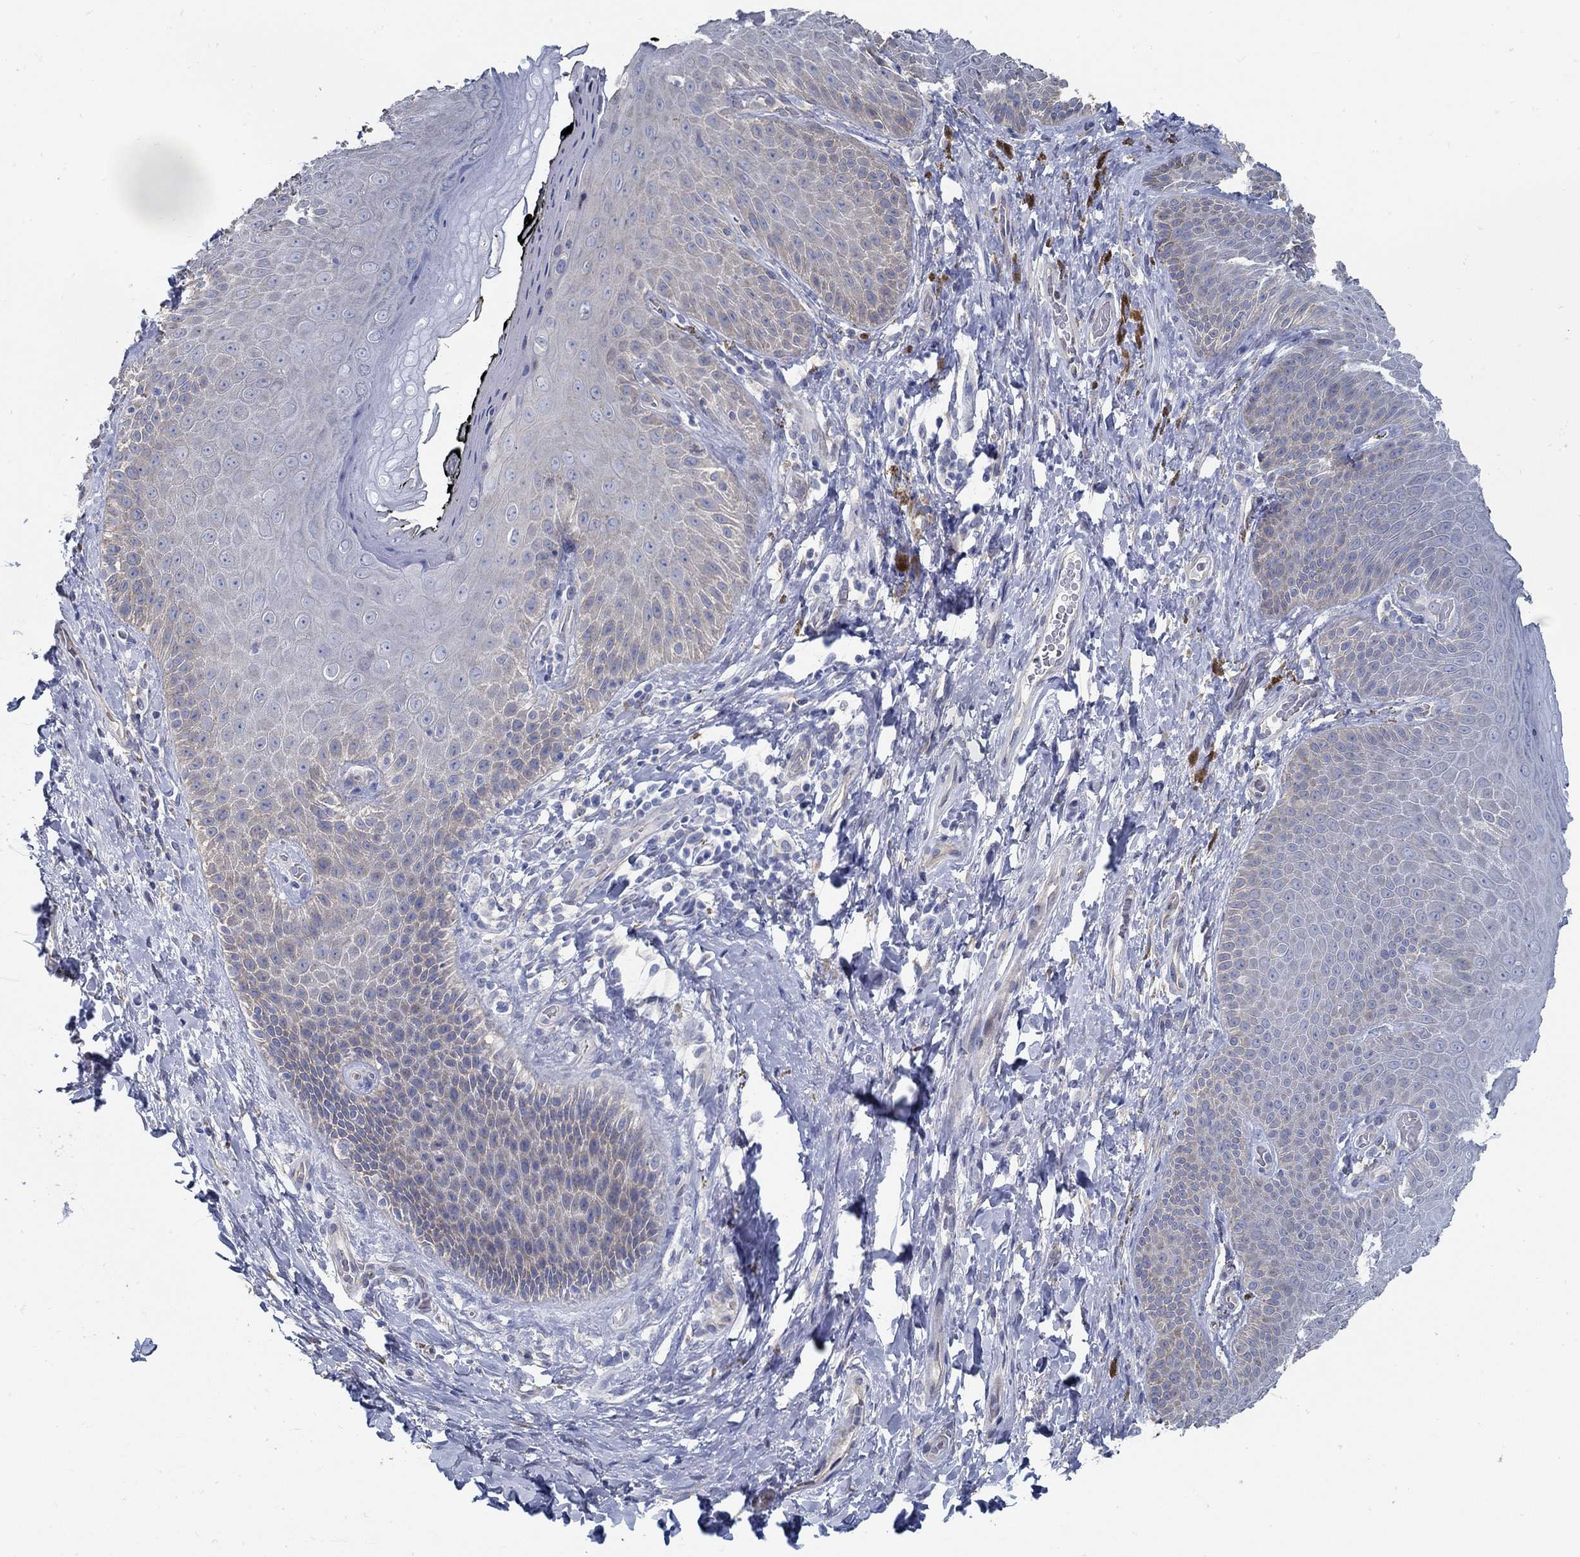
{"staining": {"intensity": "negative", "quantity": "none", "location": "none"}, "tissue": "skin", "cell_type": "Epidermal cells", "image_type": "normal", "snomed": [{"axis": "morphology", "description": "Normal tissue, NOS"}, {"axis": "topography", "description": "Skeletal muscle"}, {"axis": "topography", "description": "Anal"}, {"axis": "topography", "description": "Peripheral nerve tissue"}], "caption": "The IHC micrograph has no significant expression in epidermal cells of skin. The staining is performed using DAB brown chromogen with nuclei counter-stained in using hematoxylin.", "gene": "C15orf39", "patient": {"sex": "male", "age": 53}}